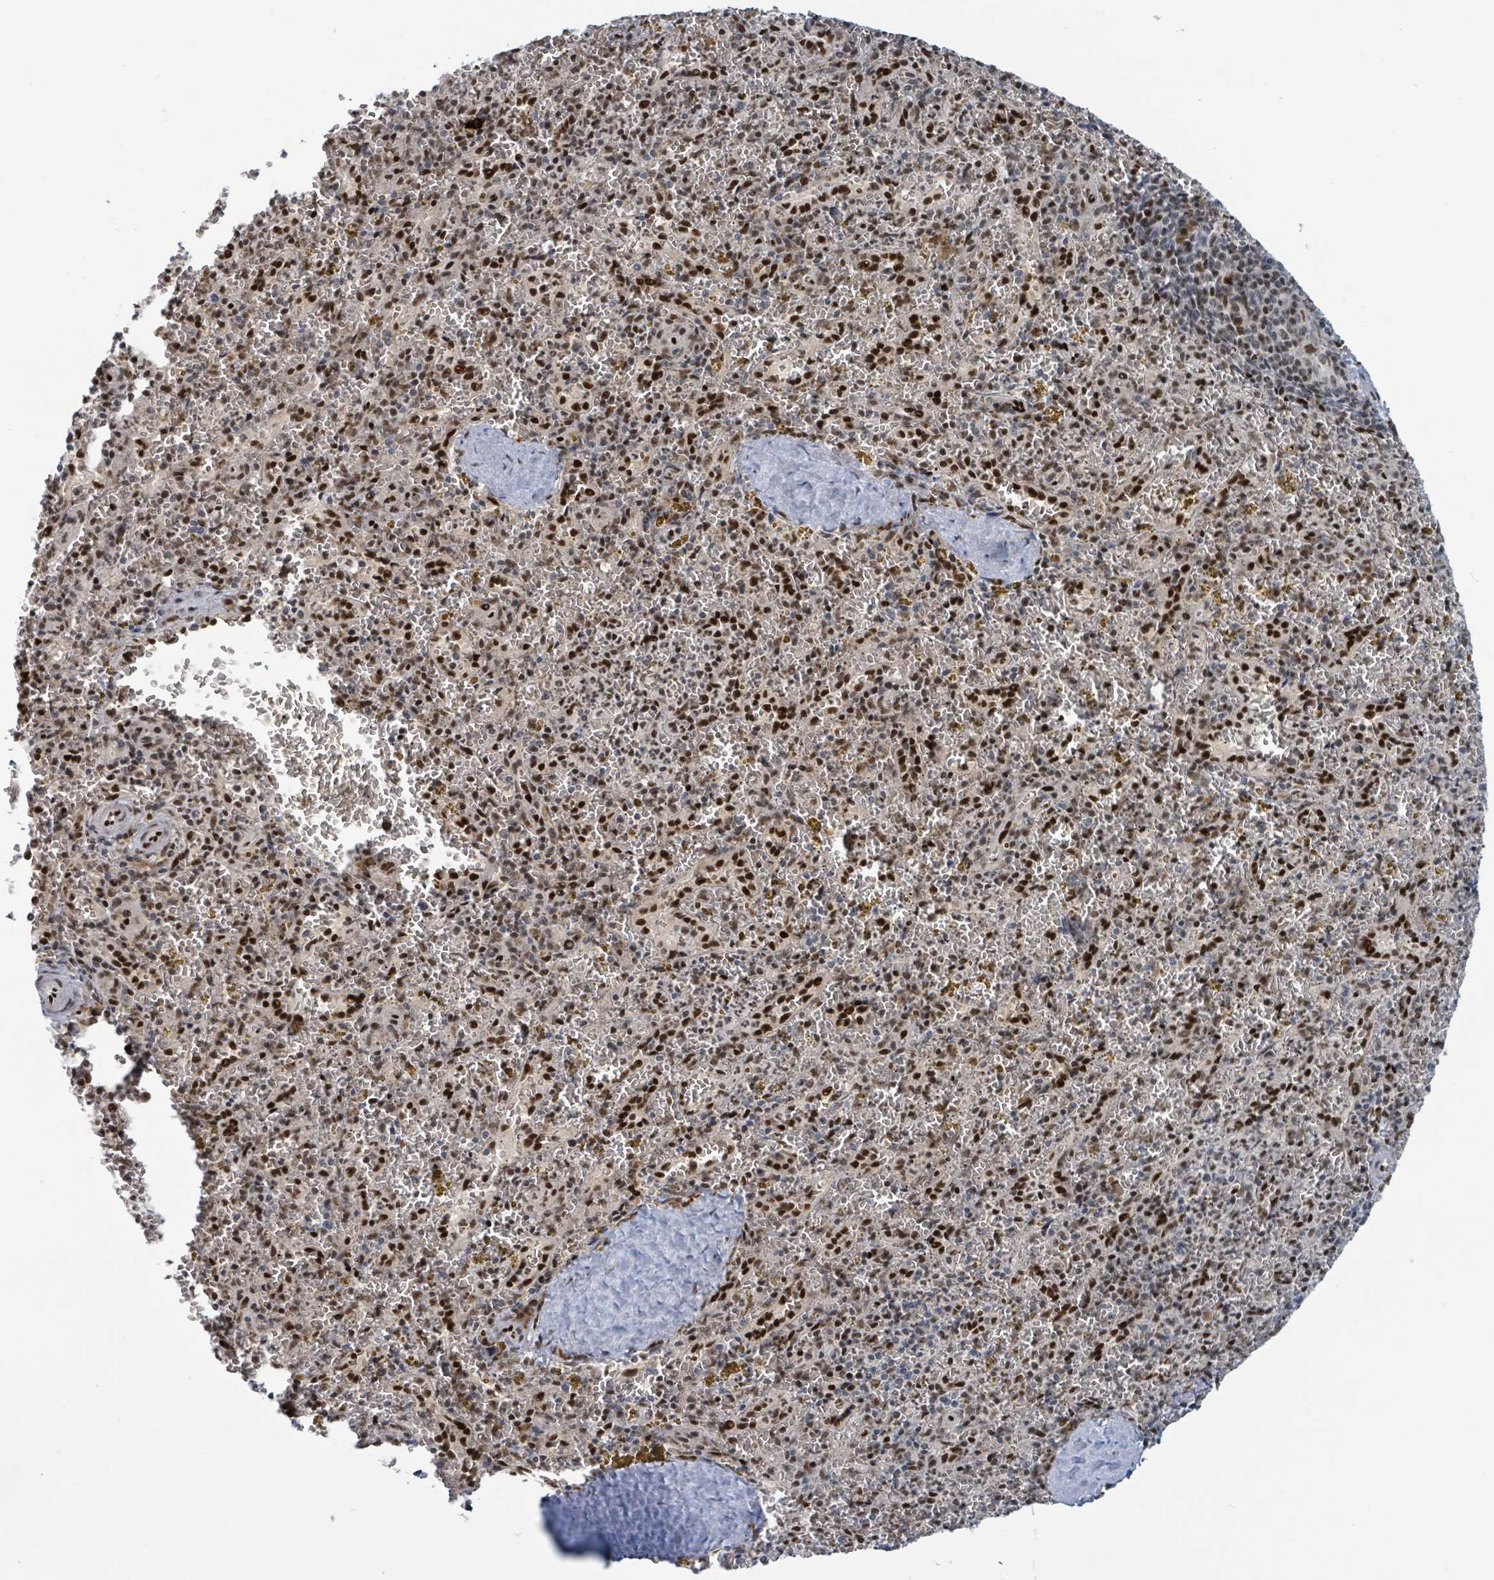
{"staining": {"intensity": "strong", "quantity": "25%-75%", "location": "nuclear"}, "tissue": "spleen", "cell_type": "Cells in red pulp", "image_type": "normal", "snomed": [{"axis": "morphology", "description": "Normal tissue, NOS"}, {"axis": "topography", "description": "Spleen"}], "caption": "Cells in red pulp reveal high levels of strong nuclear positivity in about 25%-75% of cells in normal spleen. (DAB (3,3'-diaminobenzidine) = brown stain, brightfield microscopy at high magnification).", "gene": "KLF3", "patient": {"sex": "male", "age": 57}}